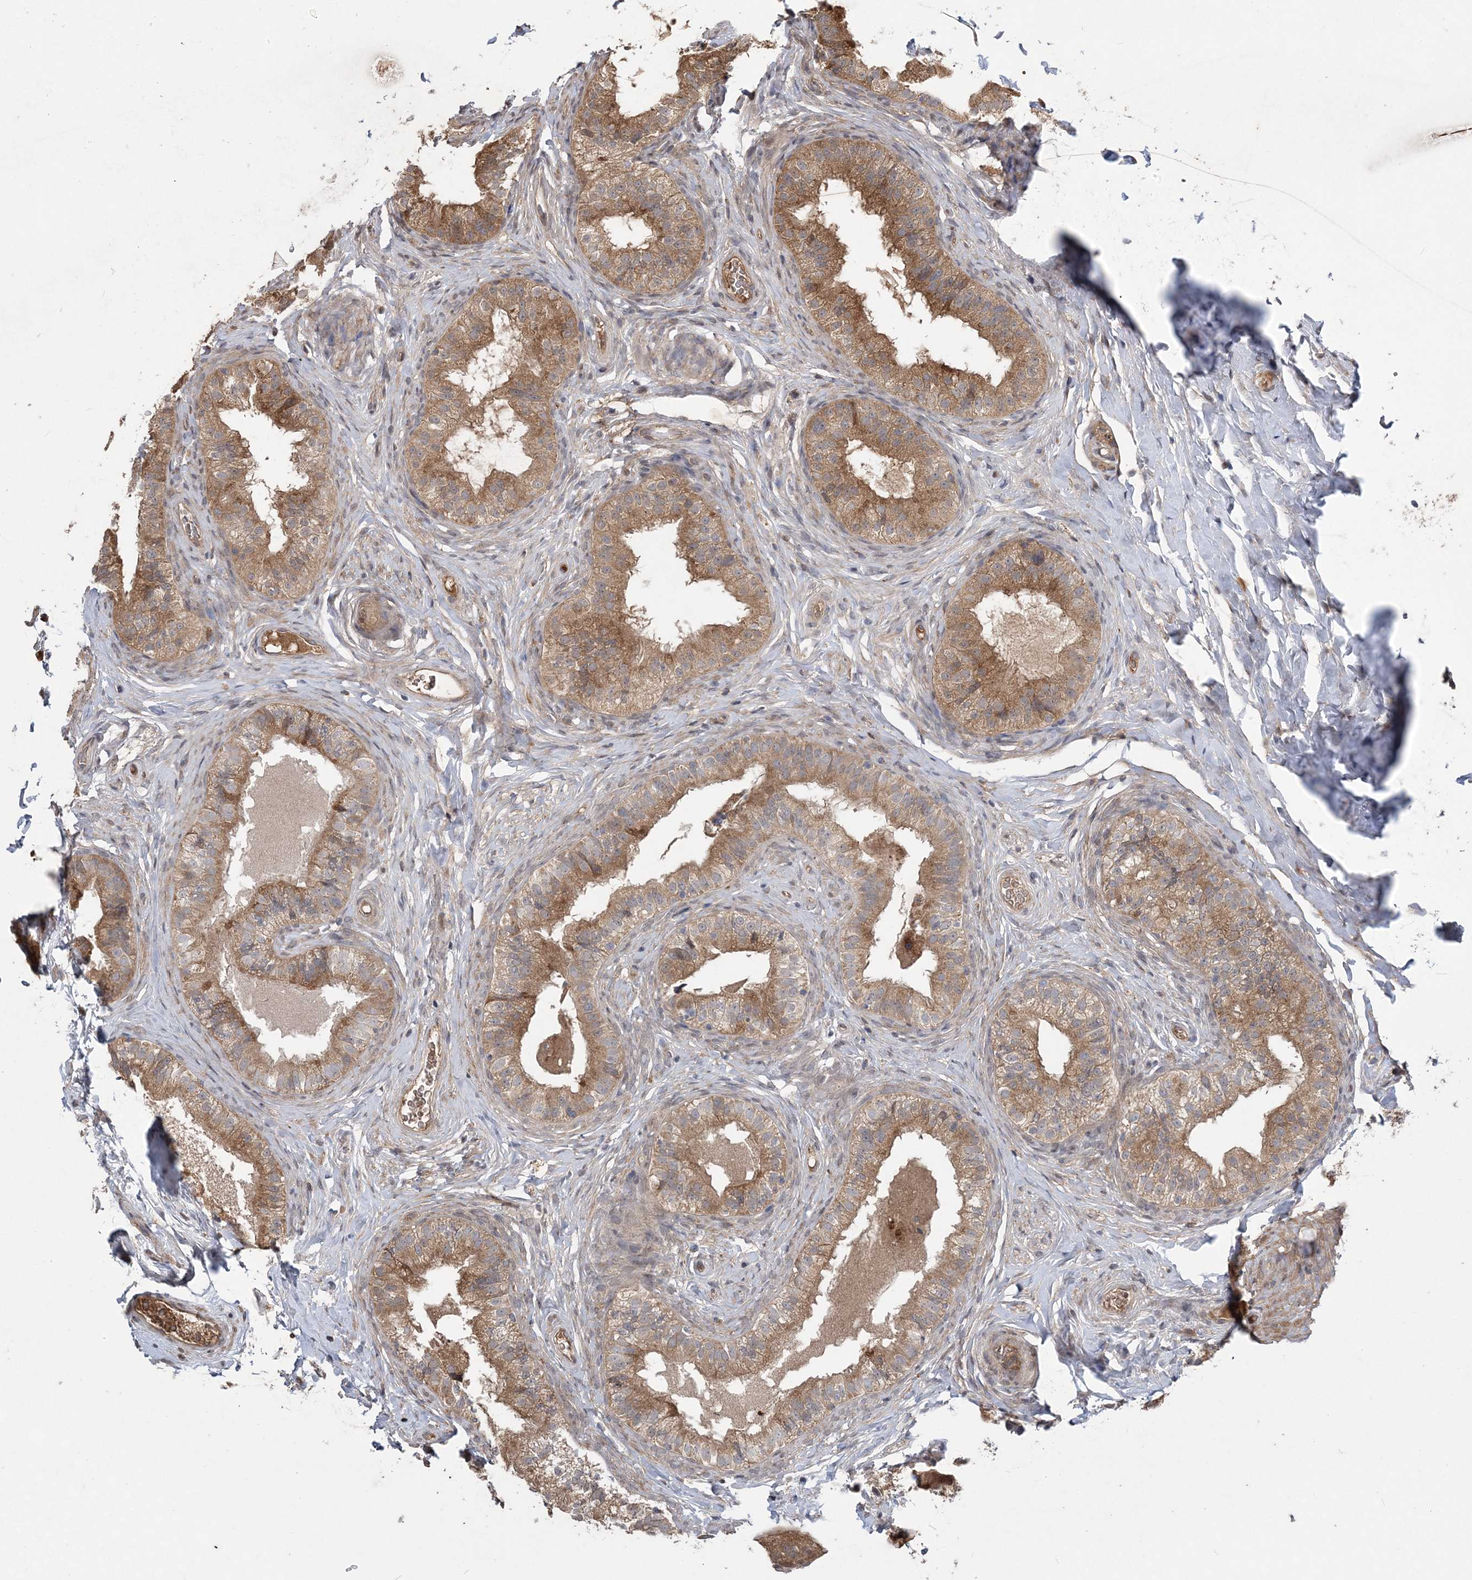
{"staining": {"intensity": "moderate", "quantity": ">75%", "location": "cytoplasmic/membranous"}, "tissue": "epididymis", "cell_type": "Glandular cells", "image_type": "normal", "snomed": [{"axis": "morphology", "description": "Normal tissue, NOS"}, {"axis": "topography", "description": "Epididymis"}], "caption": "DAB immunohistochemical staining of benign epididymis reveals moderate cytoplasmic/membranous protein positivity in about >75% of glandular cells.", "gene": "HMGCS1", "patient": {"sex": "male", "age": 49}}